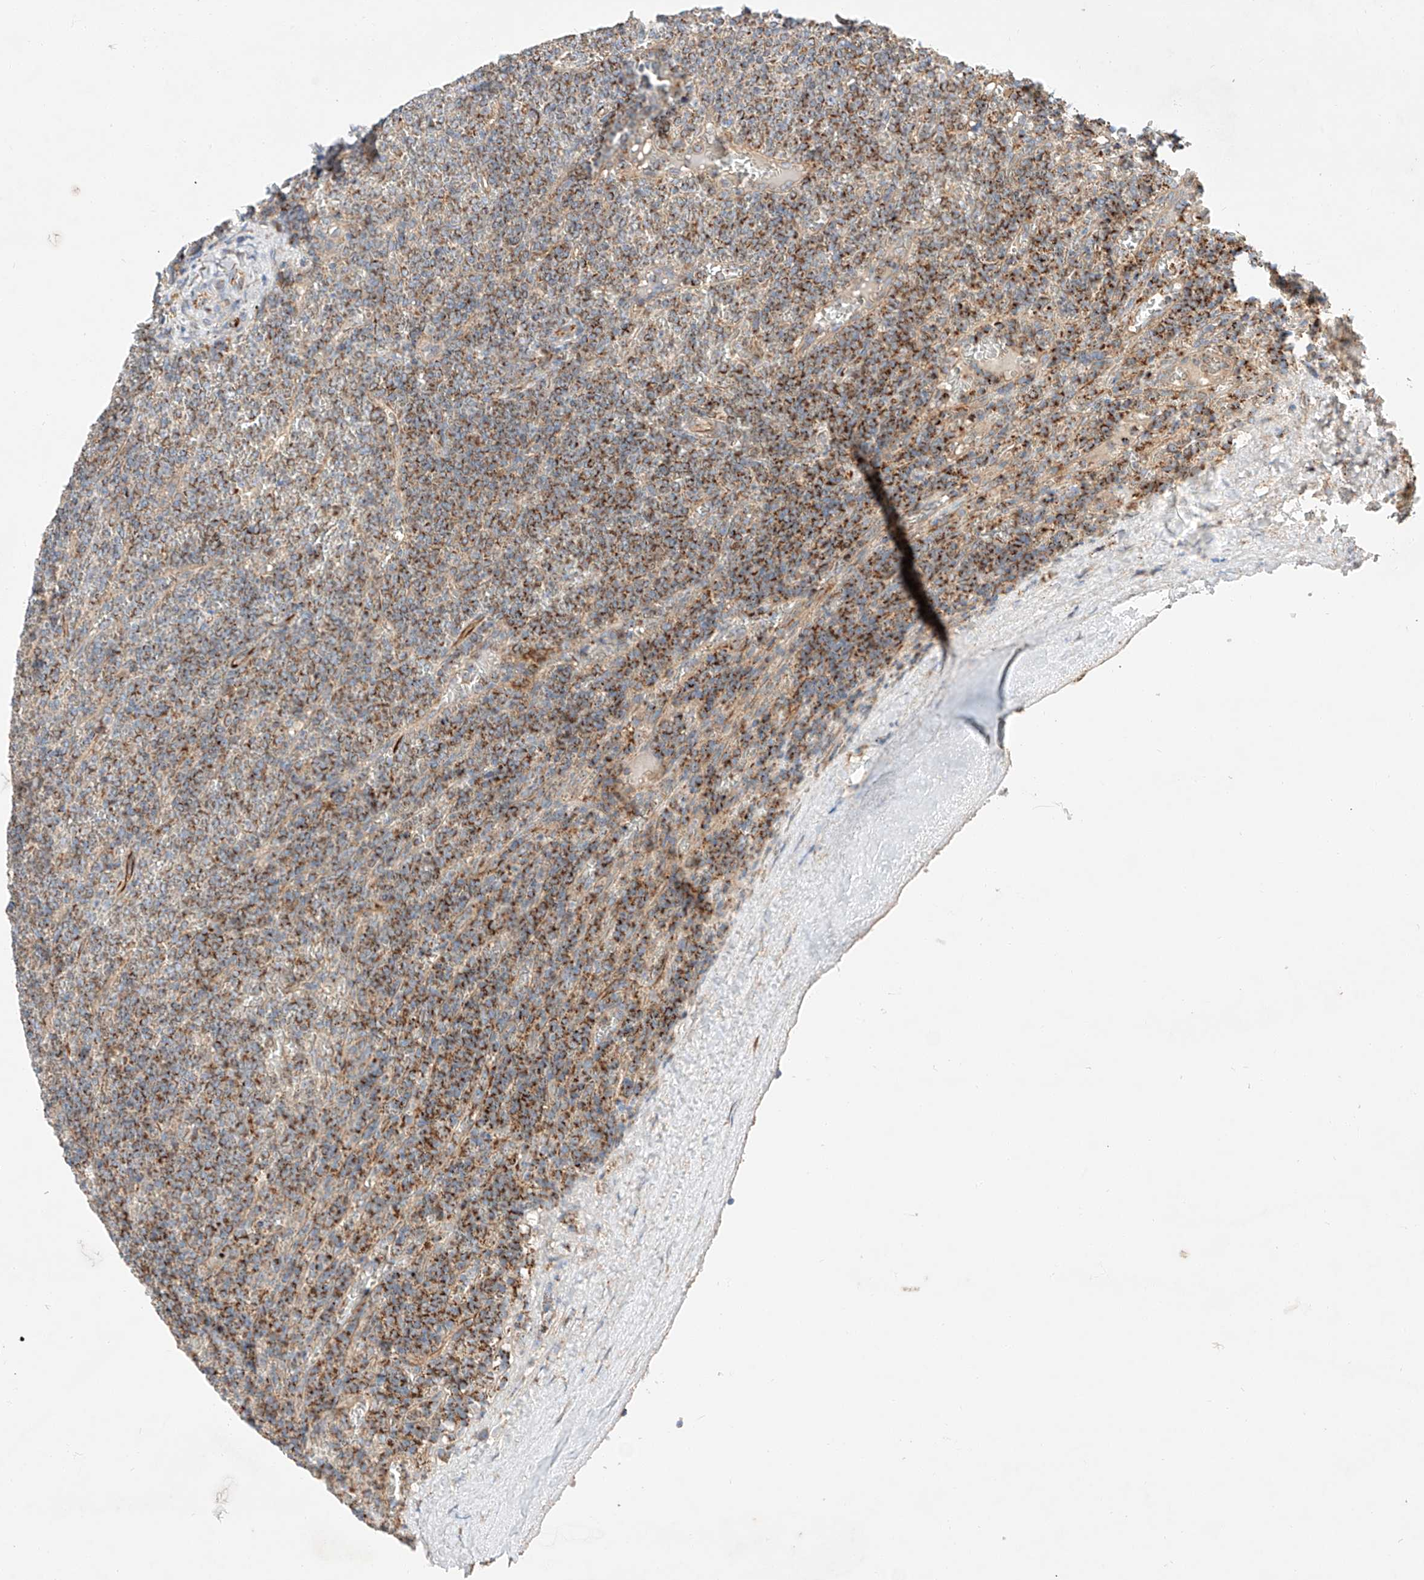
{"staining": {"intensity": "strong", "quantity": "25%-75%", "location": "cytoplasmic/membranous"}, "tissue": "lymphoma", "cell_type": "Tumor cells", "image_type": "cancer", "snomed": [{"axis": "morphology", "description": "Malignant lymphoma, non-Hodgkin's type, Low grade"}, {"axis": "topography", "description": "Spleen"}], "caption": "Immunohistochemical staining of malignant lymphoma, non-Hodgkin's type (low-grade) shows high levels of strong cytoplasmic/membranous expression in approximately 25%-75% of tumor cells. (DAB (3,3'-diaminobenzidine) IHC, brown staining for protein, blue staining for nuclei).", "gene": "RUSC1", "patient": {"sex": "female", "age": 19}}